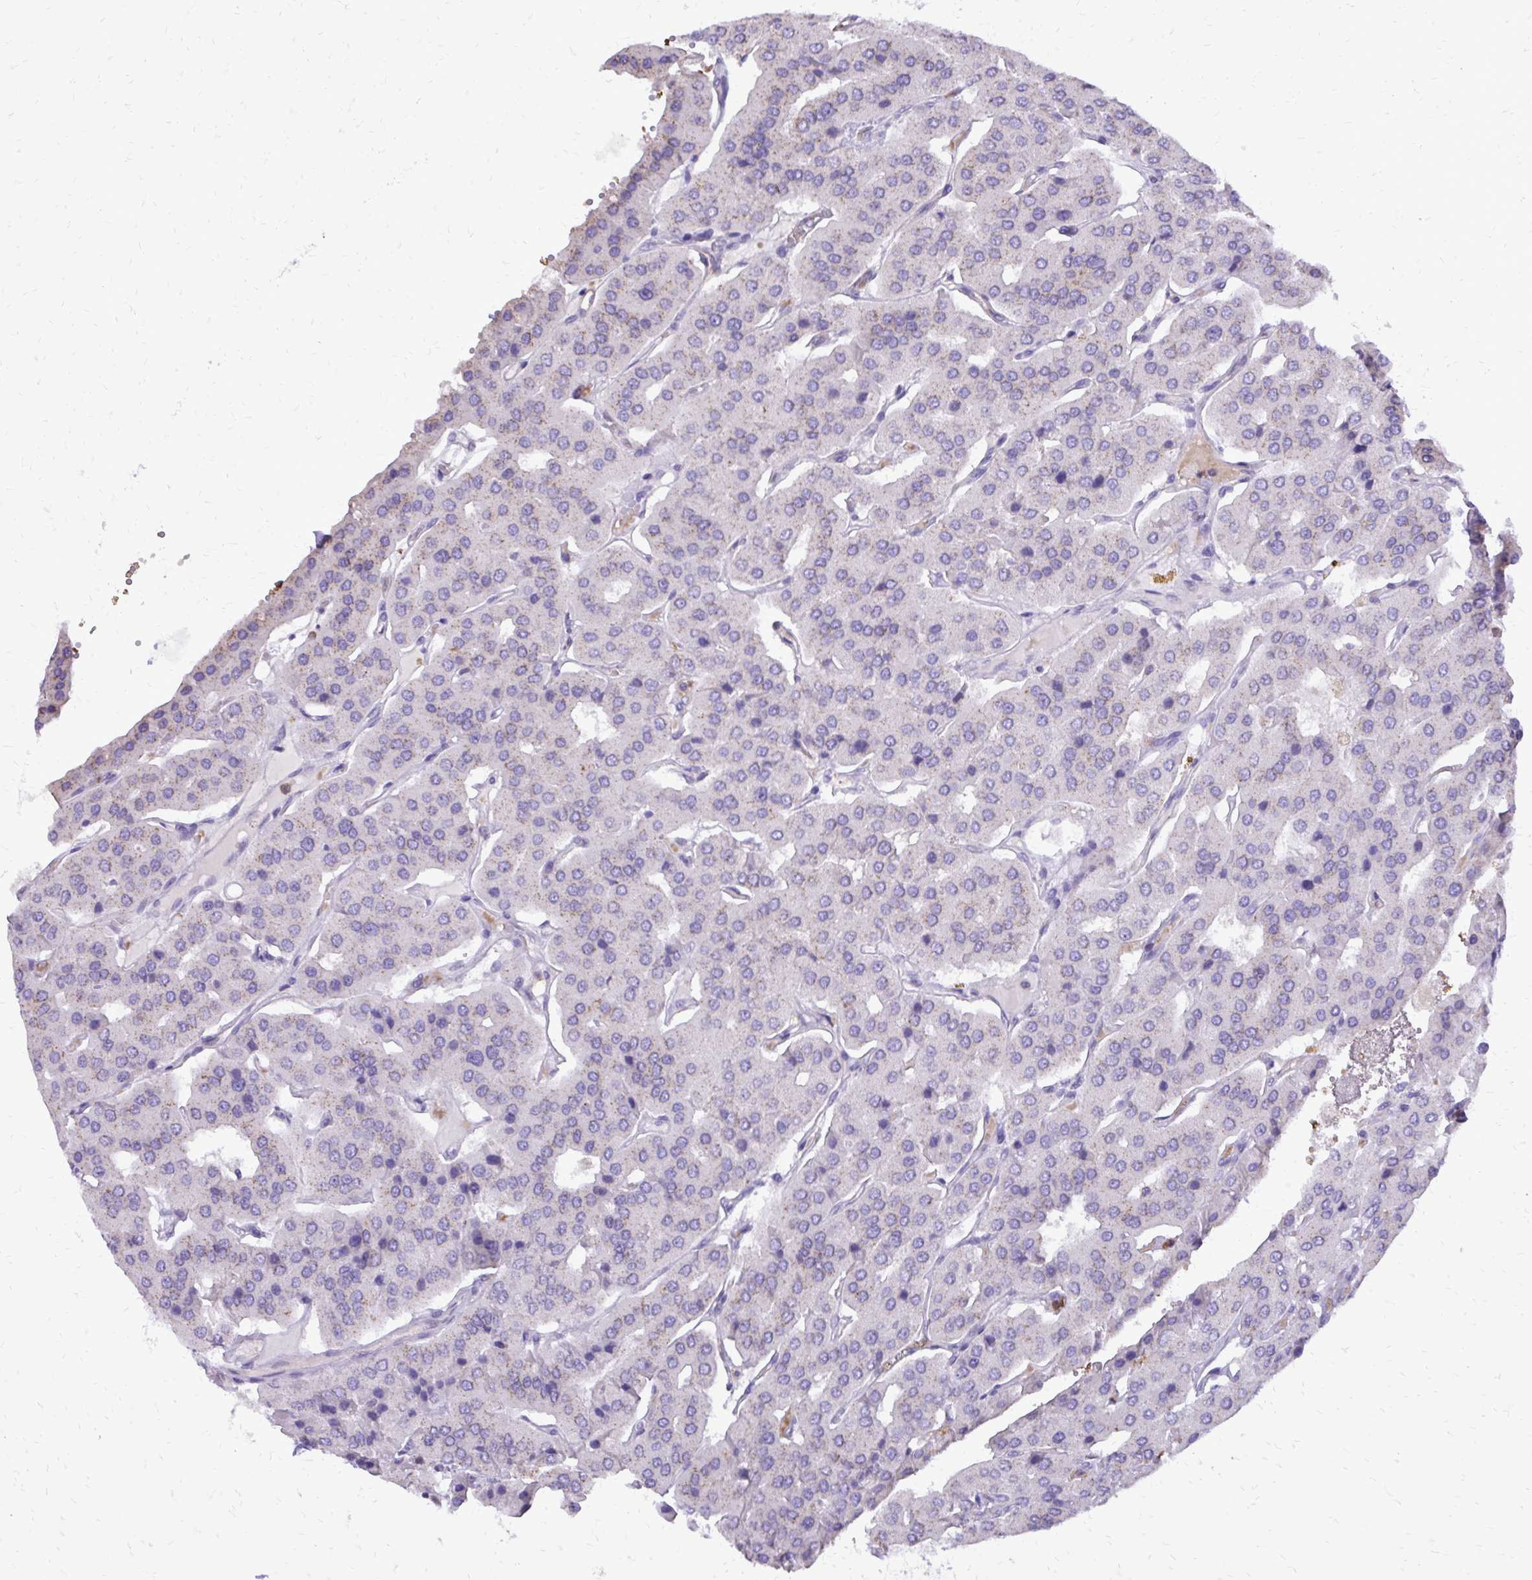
{"staining": {"intensity": "weak", "quantity": "<25%", "location": "cytoplasmic/membranous"}, "tissue": "parathyroid gland", "cell_type": "Glandular cells", "image_type": "normal", "snomed": [{"axis": "morphology", "description": "Normal tissue, NOS"}, {"axis": "morphology", "description": "Adenoma, NOS"}, {"axis": "topography", "description": "Parathyroid gland"}], "caption": "This is a micrograph of immunohistochemistry staining of benign parathyroid gland, which shows no expression in glandular cells.", "gene": "CAT", "patient": {"sex": "female", "age": 86}}